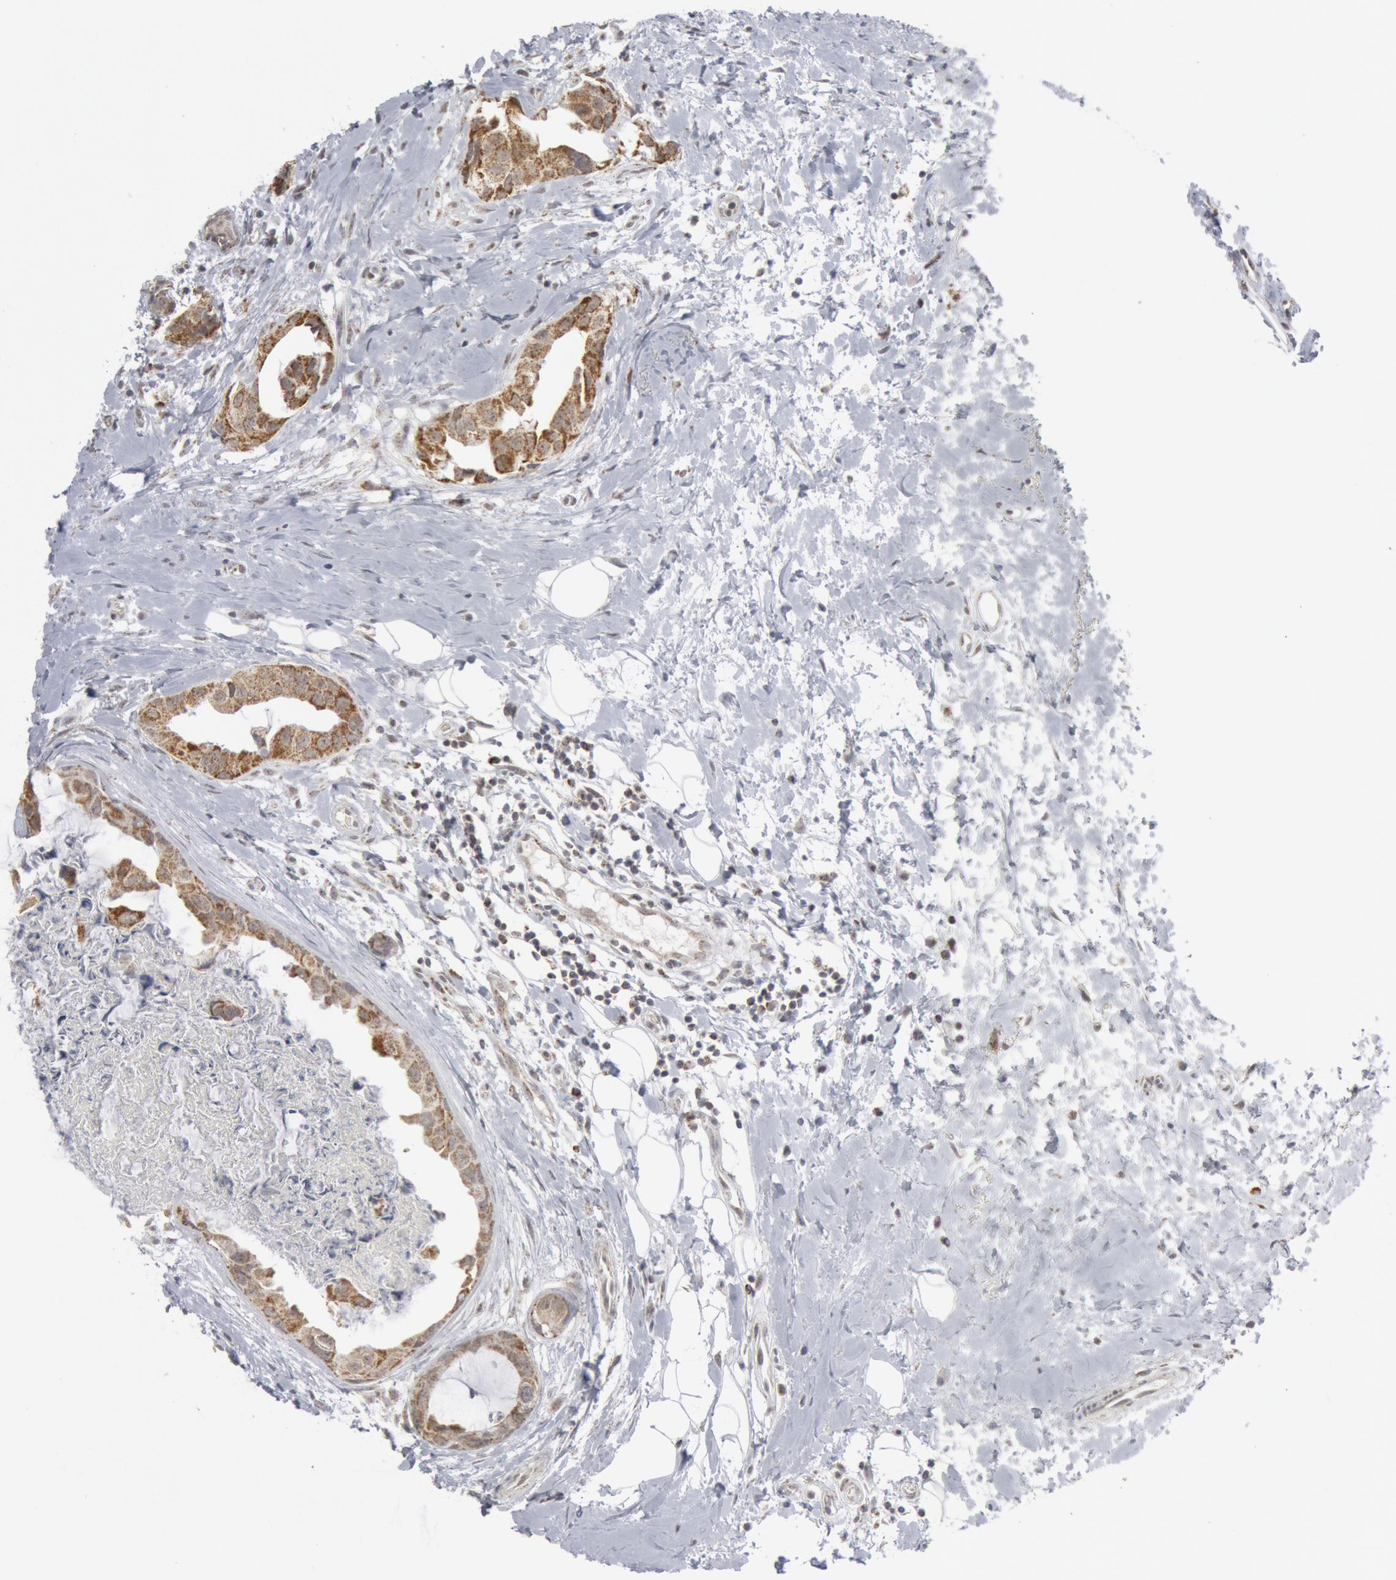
{"staining": {"intensity": "moderate", "quantity": ">75%", "location": "cytoplasmic/membranous"}, "tissue": "breast cancer", "cell_type": "Tumor cells", "image_type": "cancer", "snomed": [{"axis": "morphology", "description": "Duct carcinoma"}, {"axis": "topography", "description": "Breast"}], "caption": "Tumor cells display moderate cytoplasmic/membranous expression in about >75% of cells in breast cancer (infiltrating ductal carcinoma).", "gene": "CASP9", "patient": {"sex": "female", "age": 40}}